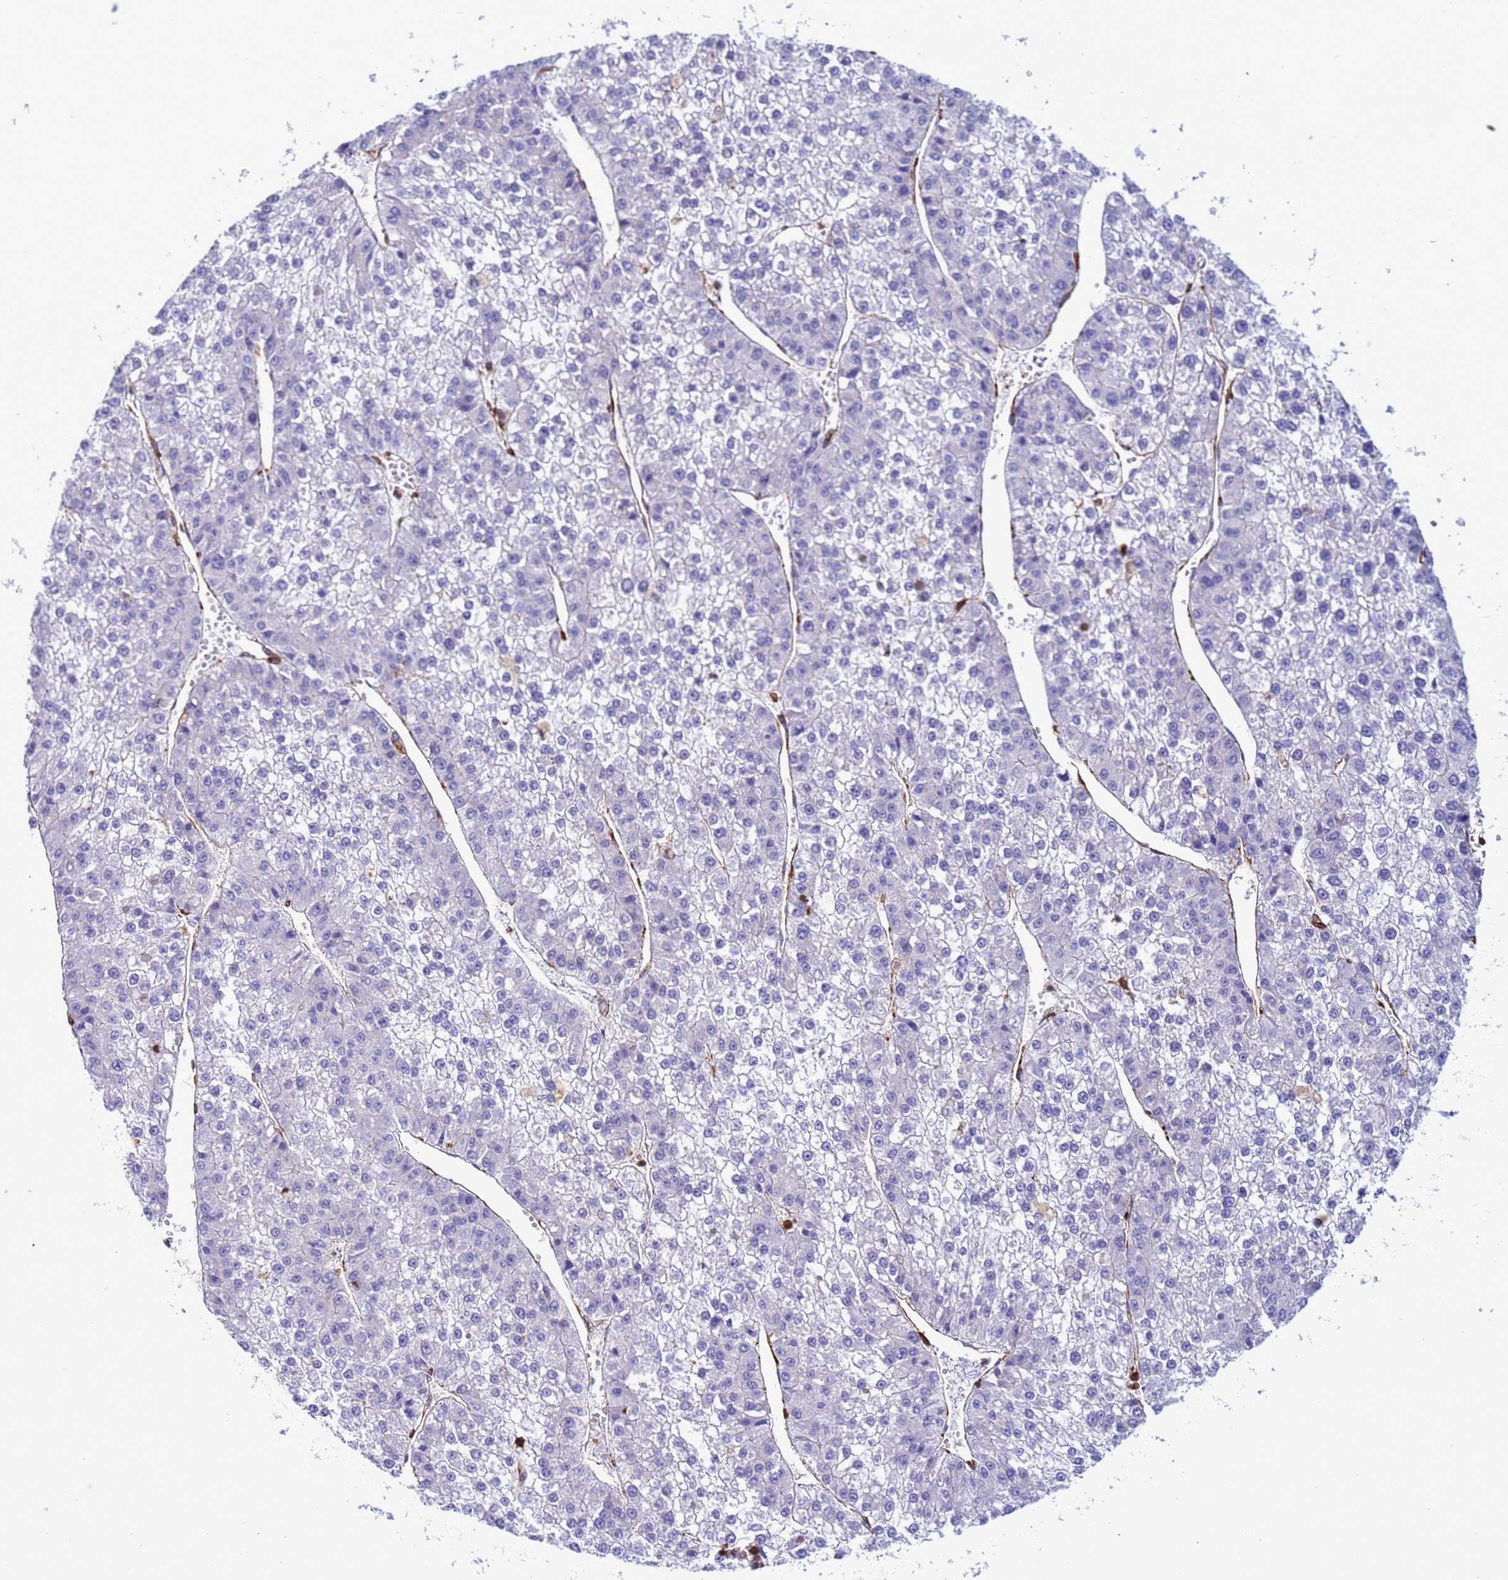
{"staining": {"intensity": "negative", "quantity": "none", "location": "none"}, "tissue": "liver cancer", "cell_type": "Tumor cells", "image_type": "cancer", "snomed": [{"axis": "morphology", "description": "Carcinoma, Hepatocellular, NOS"}, {"axis": "topography", "description": "Liver"}], "caption": "IHC histopathology image of hepatocellular carcinoma (liver) stained for a protein (brown), which displays no expression in tumor cells.", "gene": "EZR", "patient": {"sex": "female", "age": 73}}